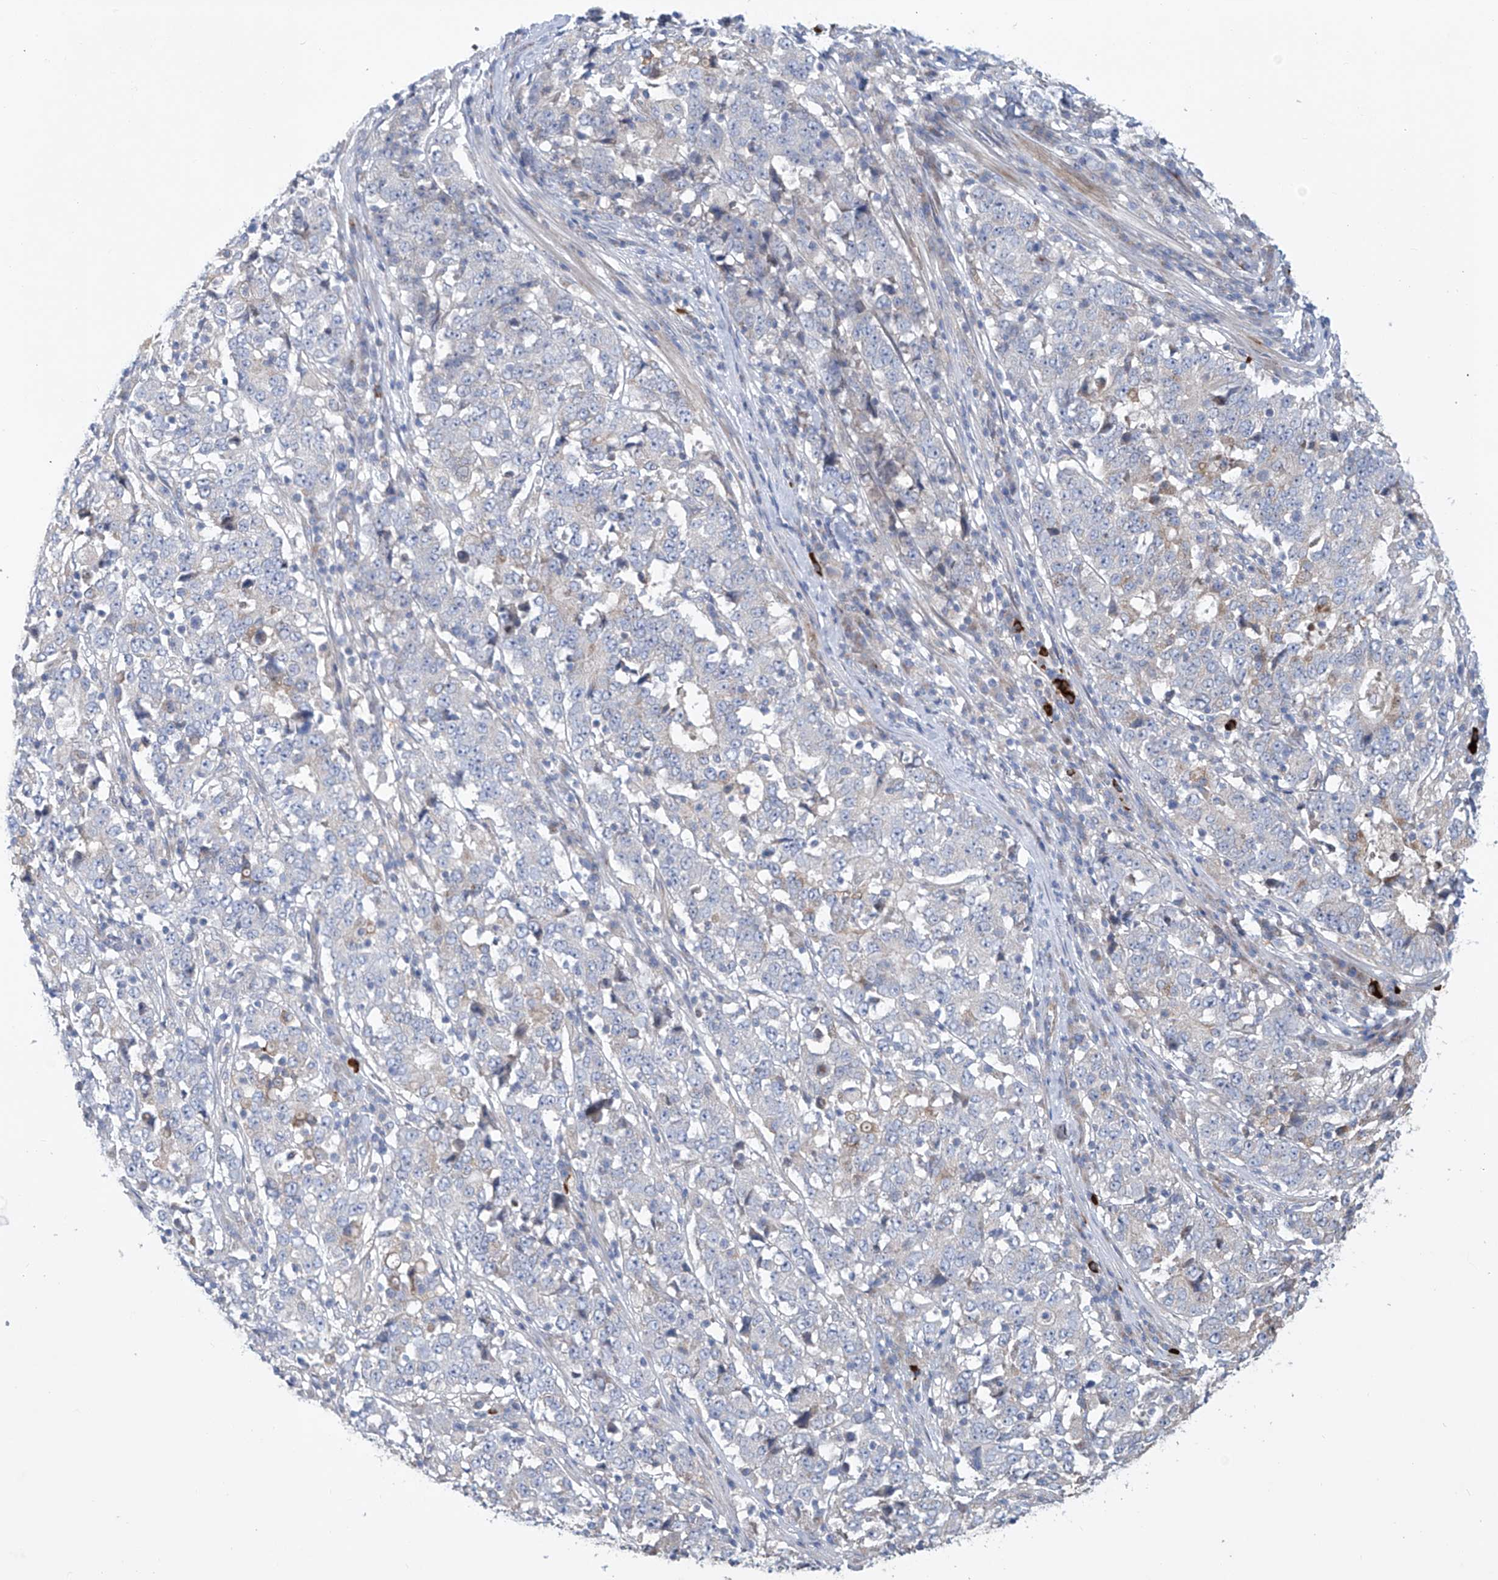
{"staining": {"intensity": "negative", "quantity": "none", "location": "none"}, "tissue": "stomach cancer", "cell_type": "Tumor cells", "image_type": "cancer", "snomed": [{"axis": "morphology", "description": "Adenocarcinoma, NOS"}, {"axis": "topography", "description": "Stomach"}], "caption": "Adenocarcinoma (stomach) stained for a protein using IHC demonstrates no staining tumor cells.", "gene": "KLC4", "patient": {"sex": "male", "age": 59}}